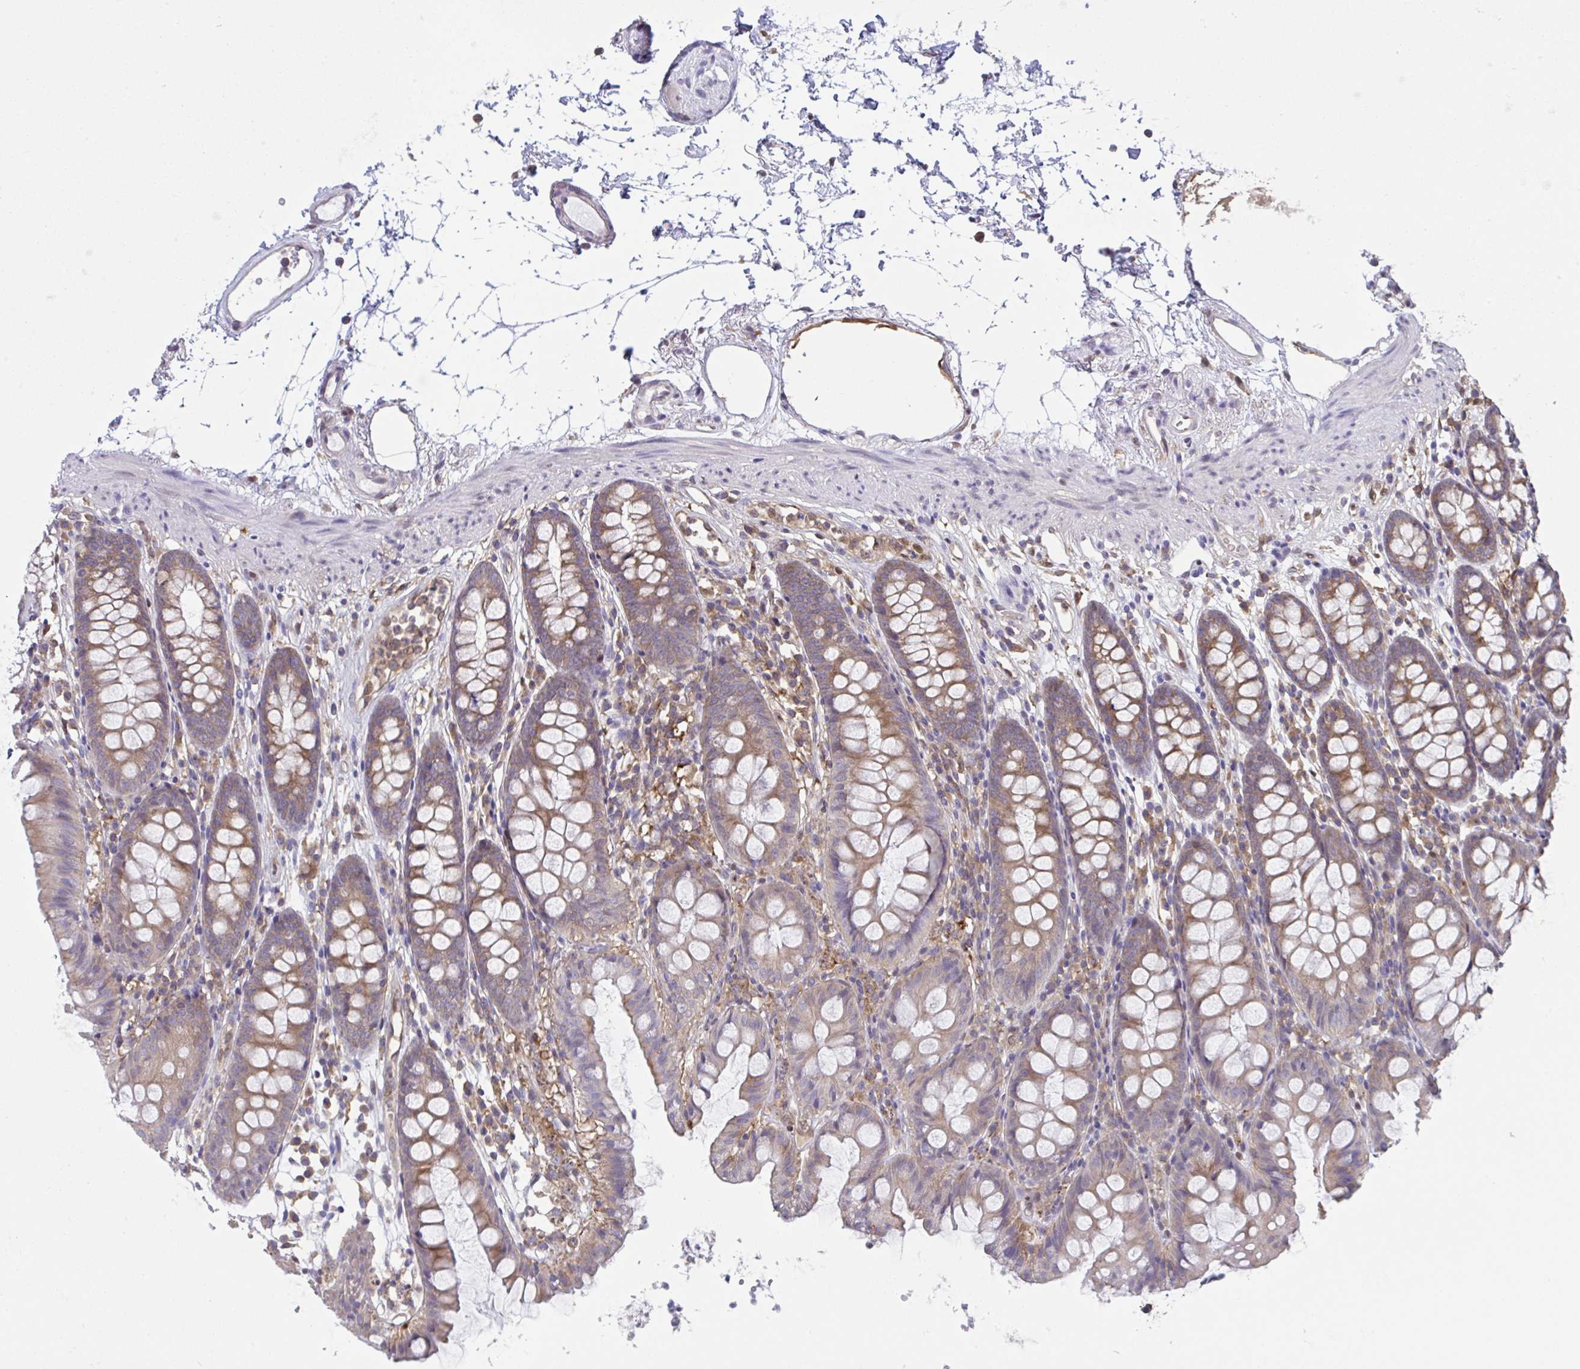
{"staining": {"intensity": "moderate", "quantity": "25%-75%", "location": "cytoplasmic/membranous"}, "tissue": "colon", "cell_type": "Endothelial cells", "image_type": "normal", "snomed": [{"axis": "morphology", "description": "Normal tissue, NOS"}, {"axis": "topography", "description": "Colon"}], "caption": "Immunohistochemistry (IHC) micrograph of unremarkable colon stained for a protein (brown), which shows medium levels of moderate cytoplasmic/membranous staining in about 25%-75% of endothelial cells.", "gene": "ALDH16A1", "patient": {"sex": "female", "age": 84}}